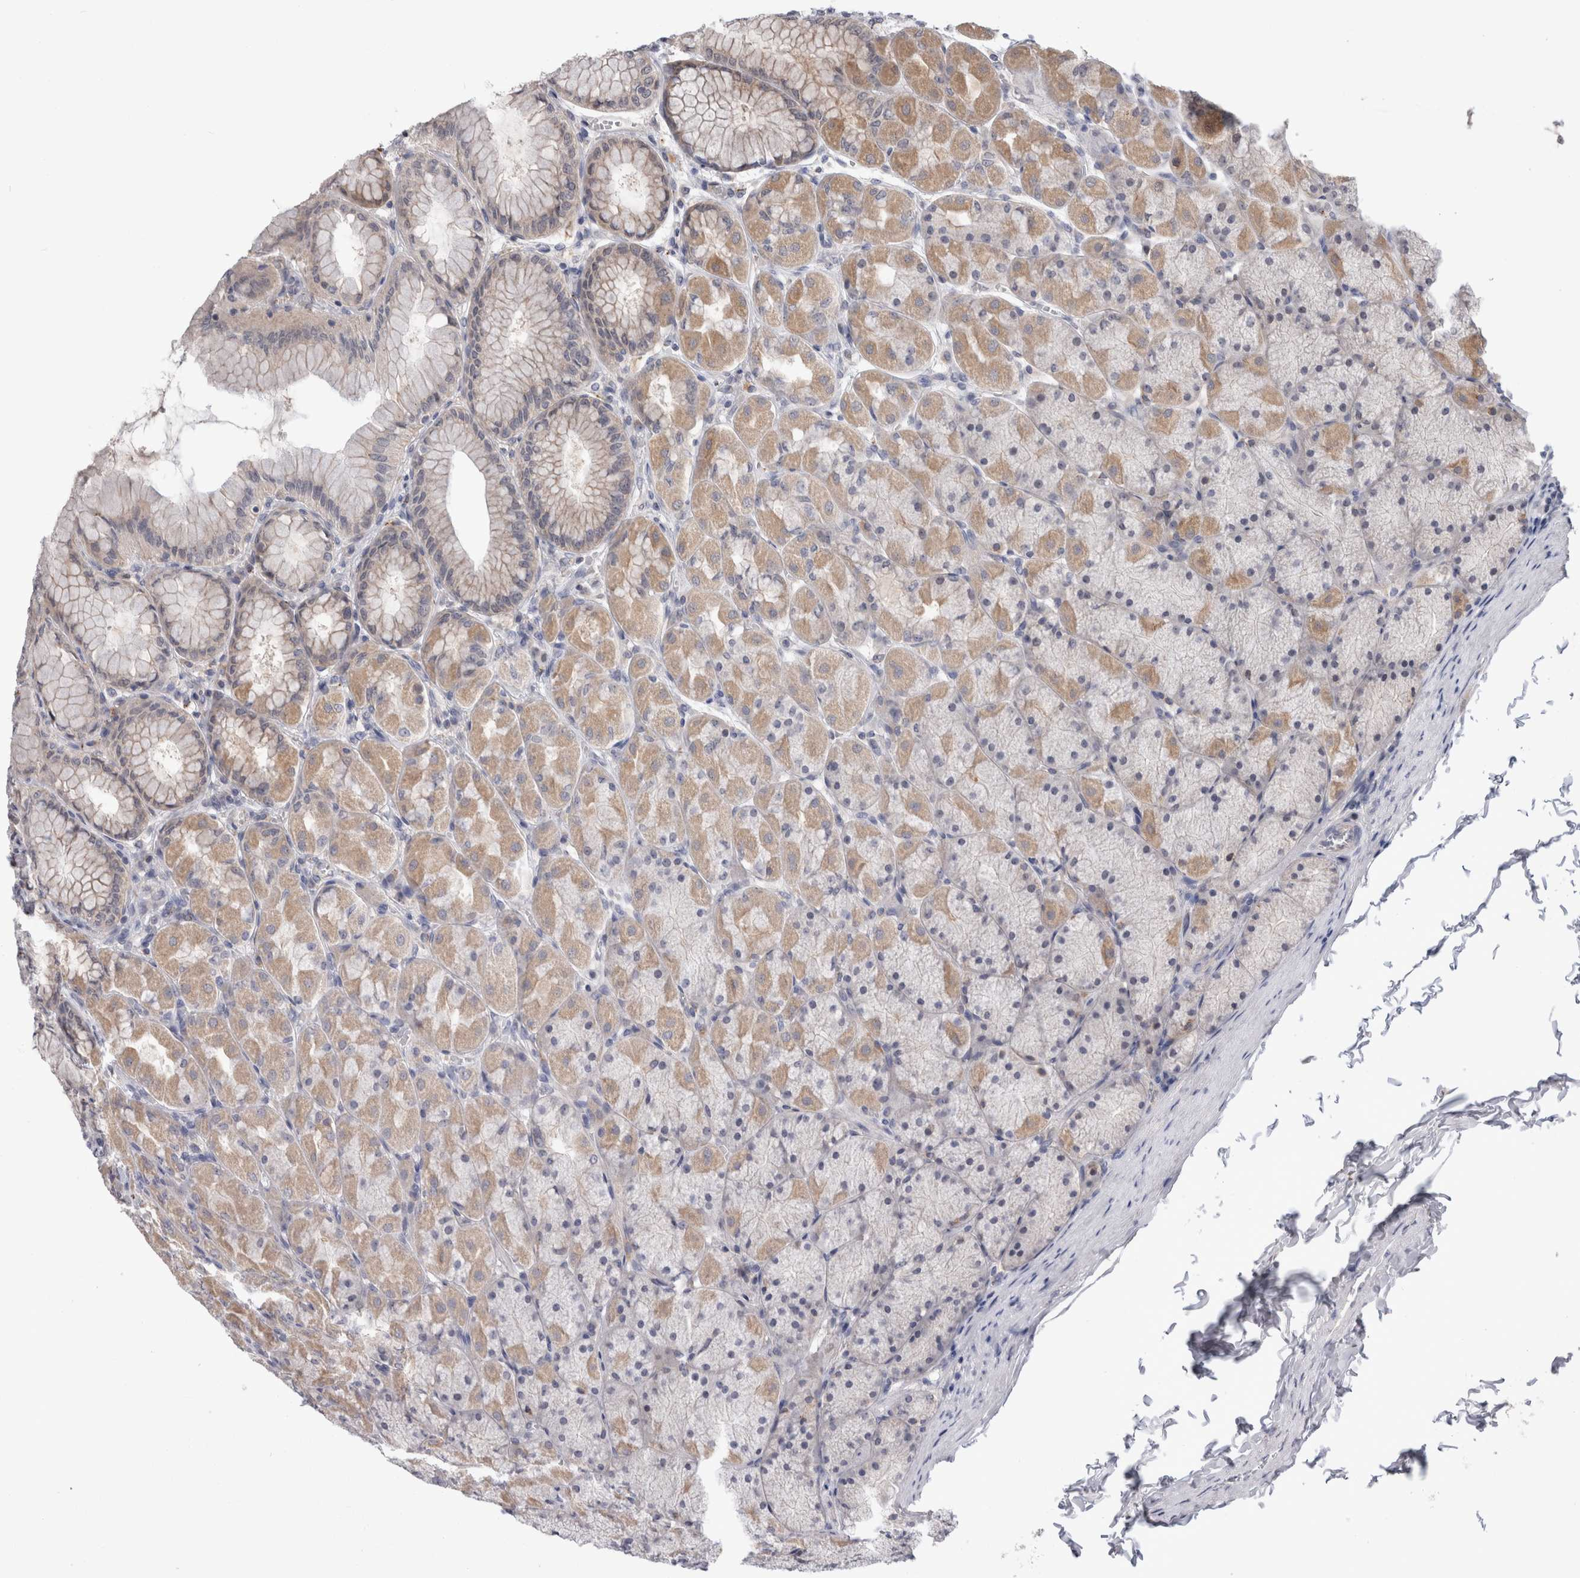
{"staining": {"intensity": "moderate", "quantity": "25%-75%", "location": "cytoplasmic/membranous"}, "tissue": "stomach", "cell_type": "Glandular cells", "image_type": "normal", "snomed": [{"axis": "morphology", "description": "Normal tissue, NOS"}, {"axis": "topography", "description": "Stomach, upper"}], "caption": "A medium amount of moderate cytoplasmic/membranous expression is identified in approximately 25%-75% of glandular cells in benign stomach.", "gene": "MRPL37", "patient": {"sex": "female", "age": 56}}